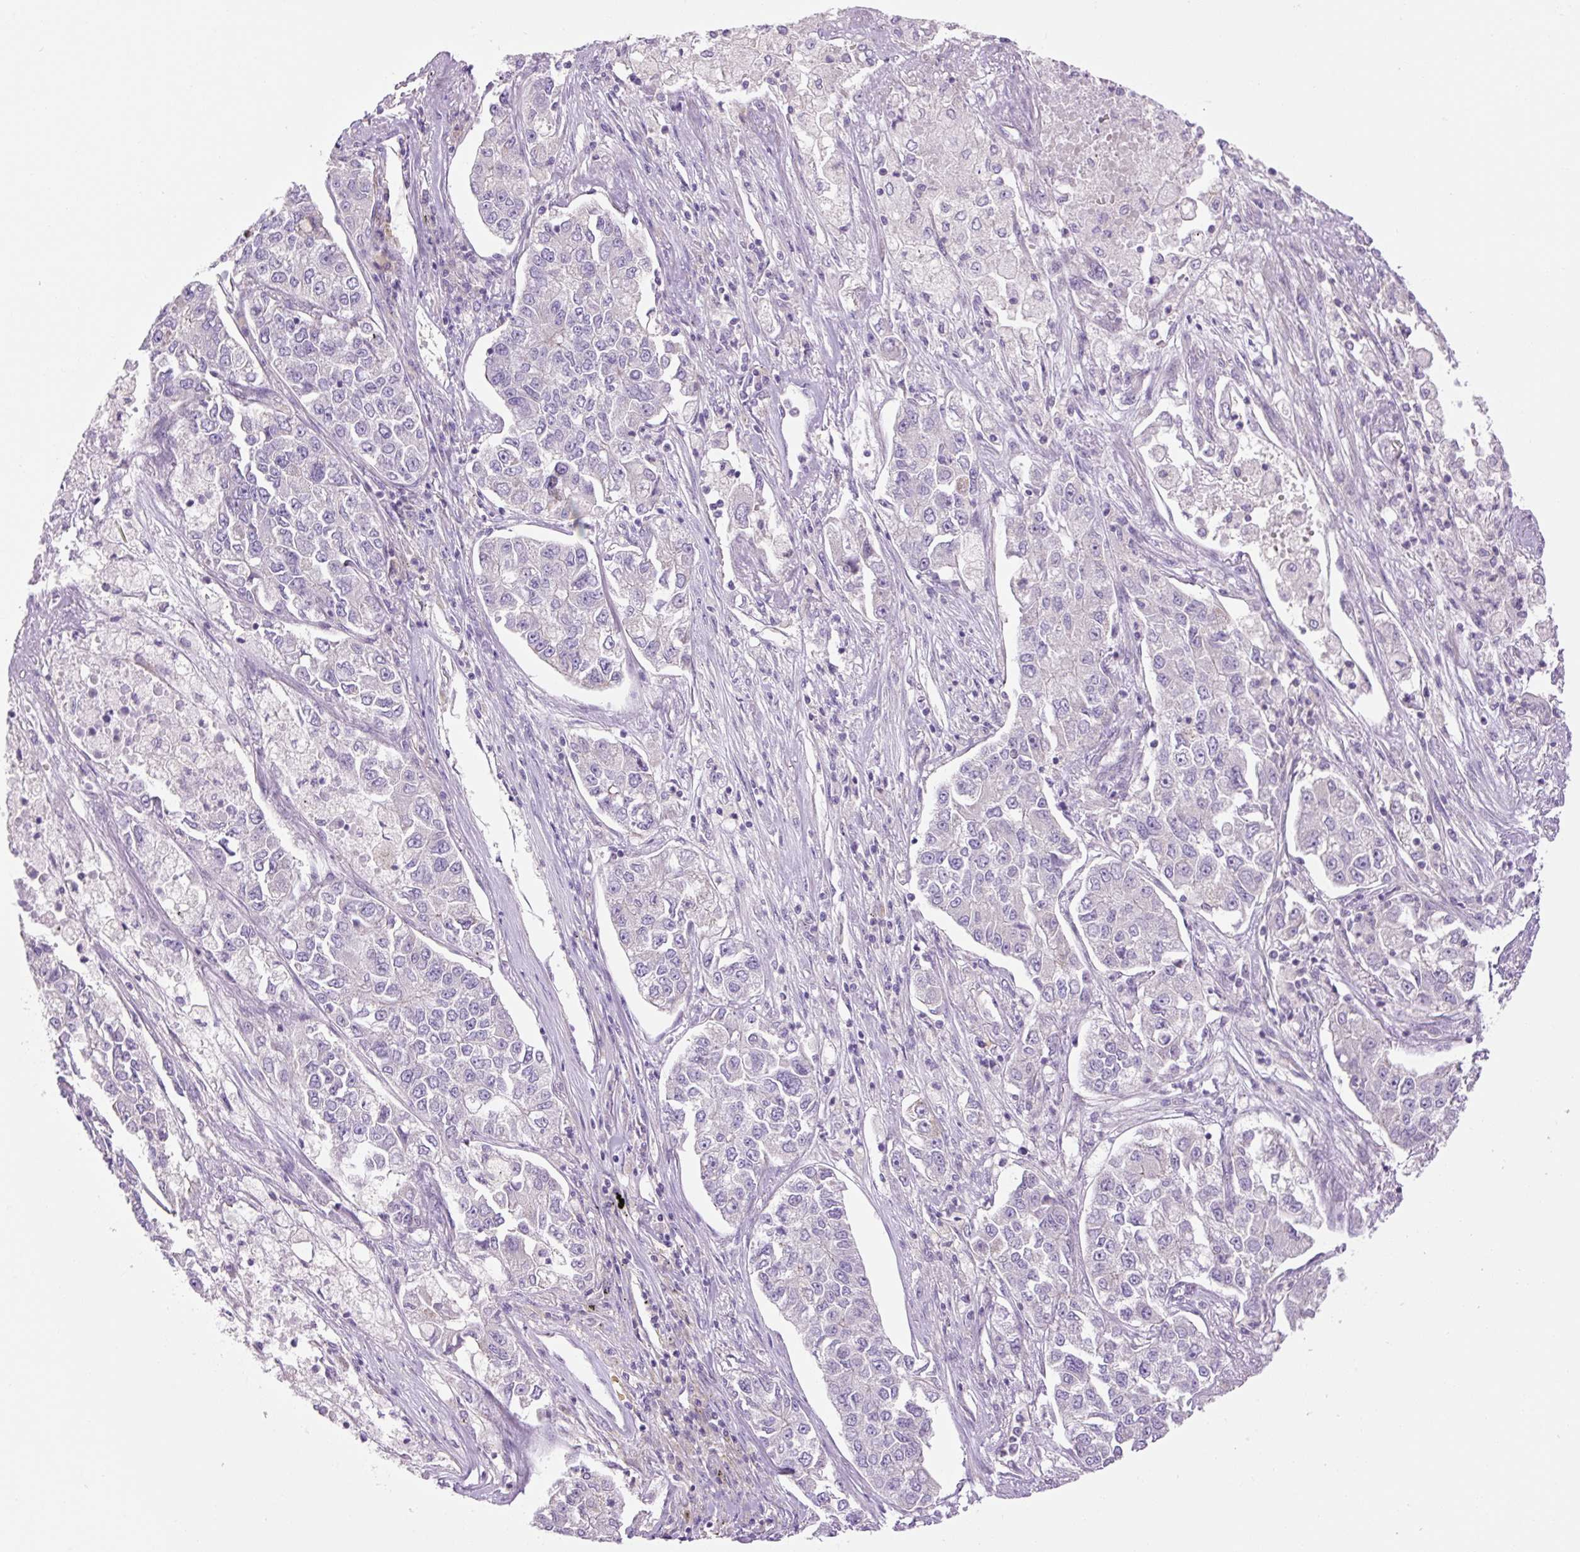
{"staining": {"intensity": "negative", "quantity": "none", "location": "none"}, "tissue": "lung cancer", "cell_type": "Tumor cells", "image_type": "cancer", "snomed": [{"axis": "morphology", "description": "Adenocarcinoma, NOS"}, {"axis": "topography", "description": "Lung"}], "caption": "A high-resolution photomicrograph shows immunohistochemistry staining of lung cancer, which reveals no significant staining in tumor cells.", "gene": "GRID2", "patient": {"sex": "male", "age": 49}}